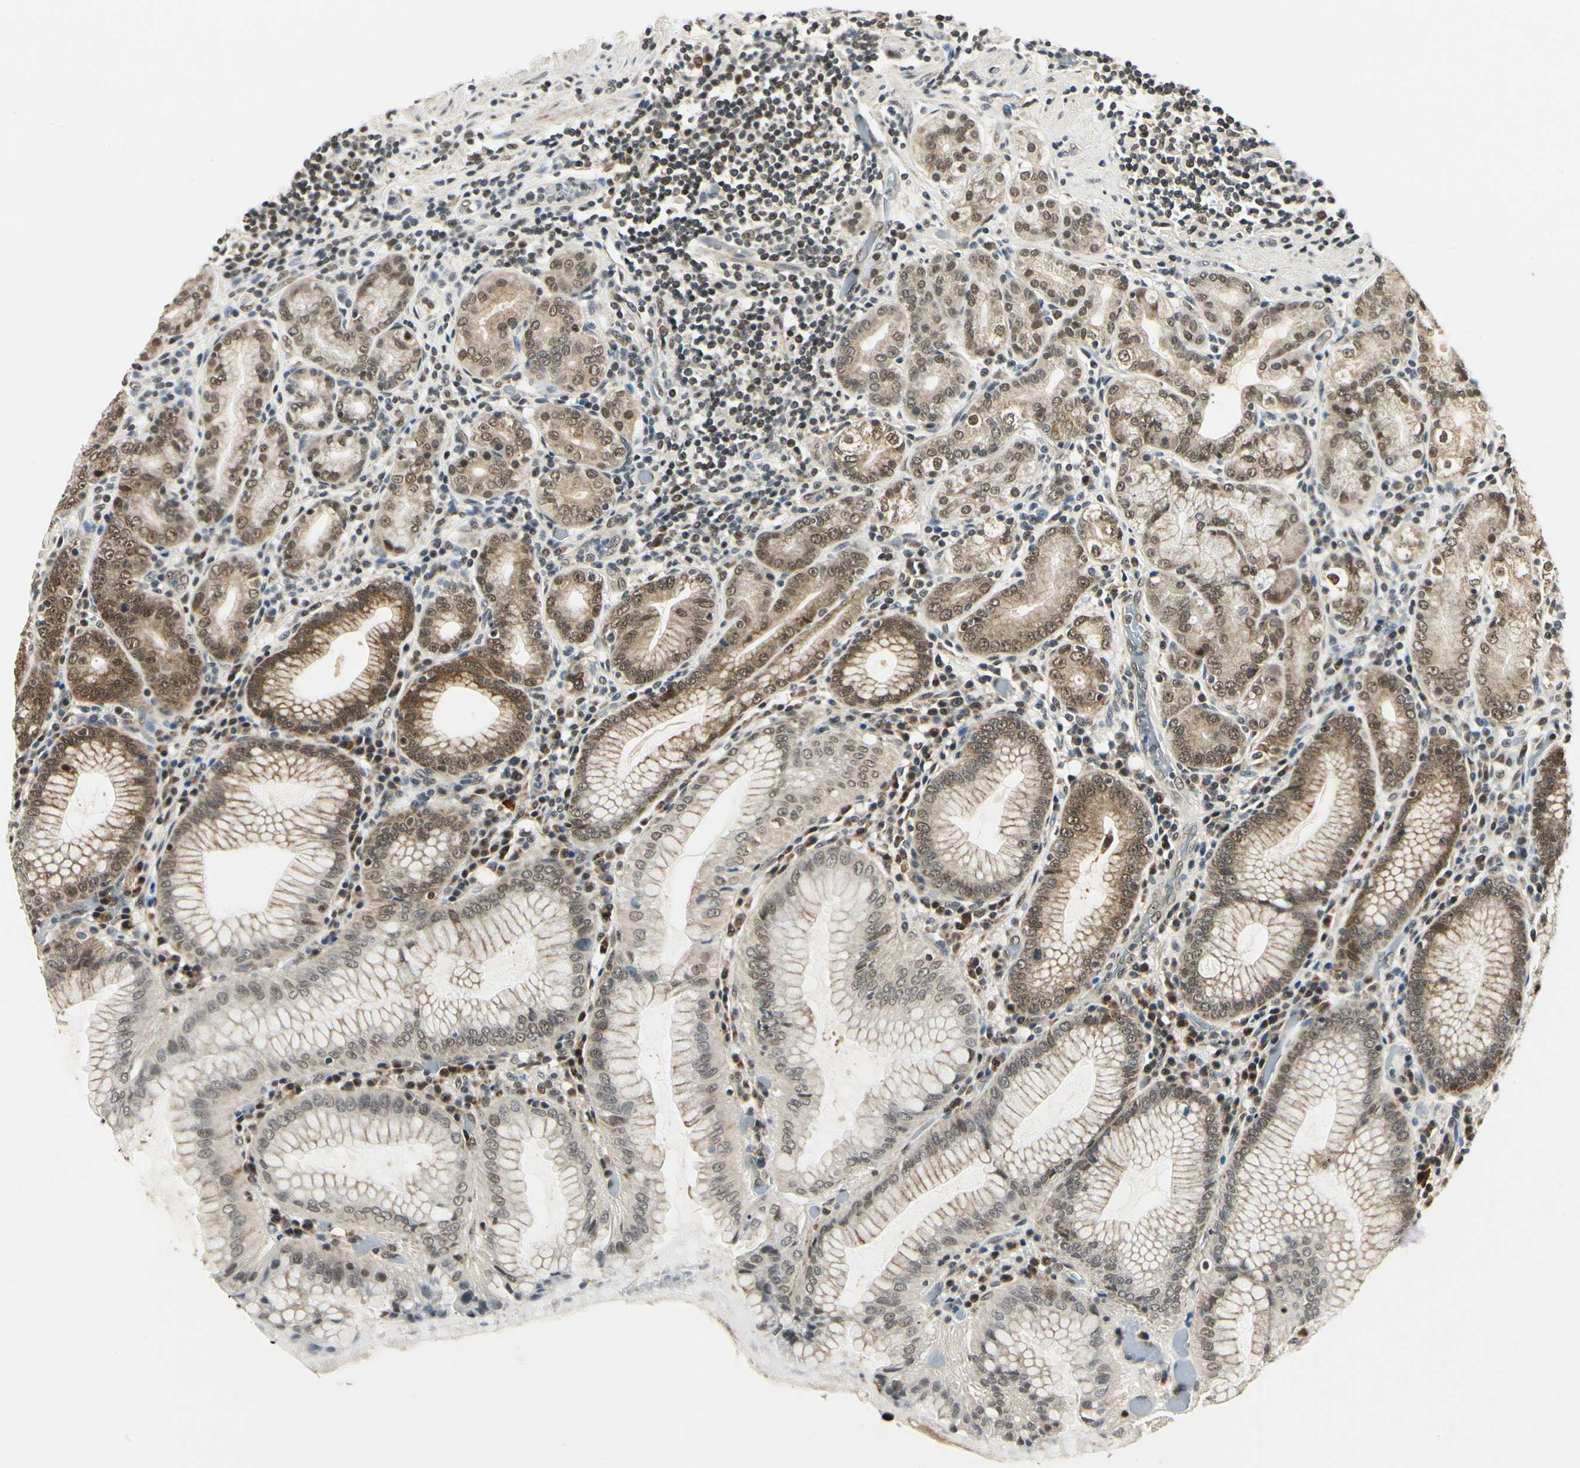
{"staining": {"intensity": "strong", "quantity": "25%-75%", "location": "cytoplasmic/membranous"}, "tissue": "stomach", "cell_type": "Glandular cells", "image_type": "normal", "snomed": [{"axis": "morphology", "description": "Normal tissue, NOS"}, {"axis": "topography", "description": "Stomach, lower"}], "caption": "A brown stain shows strong cytoplasmic/membranous positivity of a protein in glandular cells of benign stomach. (DAB (3,3'-diaminobenzidine) IHC, brown staining for protein, blue staining for nuclei).", "gene": "PDK2", "patient": {"sex": "female", "age": 76}}